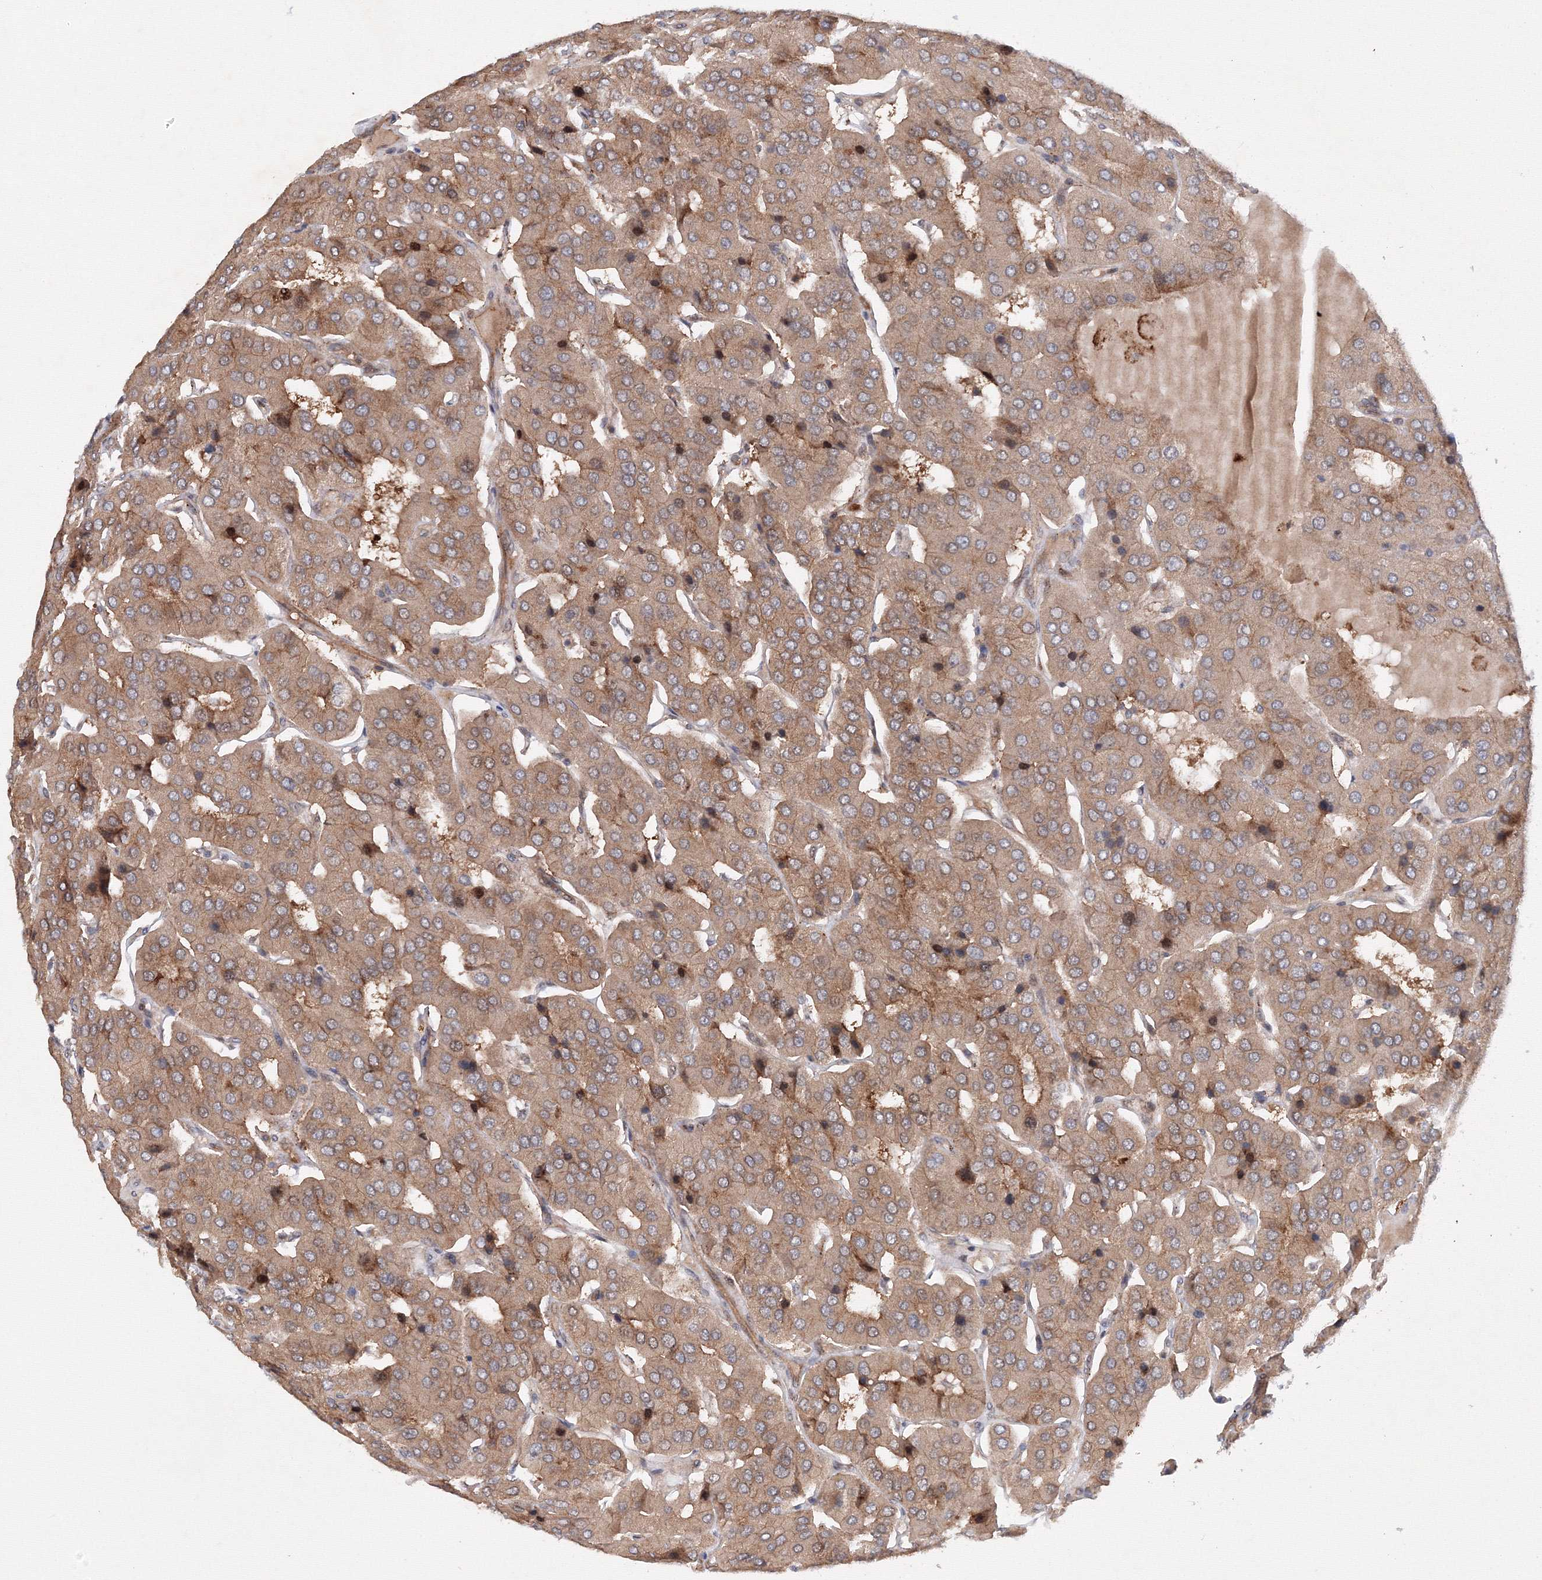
{"staining": {"intensity": "moderate", "quantity": ">75%", "location": "cytoplasmic/membranous"}, "tissue": "parathyroid gland", "cell_type": "Glandular cells", "image_type": "normal", "snomed": [{"axis": "morphology", "description": "Normal tissue, NOS"}, {"axis": "morphology", "description": "Adenoma, NOS"}, {"axis": "topography", "description": "Parathyroid gland"}], "caption": "A photomicrograph showing moderate cytoplasmic/membranous staining in approximately >75% of glandular cells in normal parathyroid gland, as visualized by brown immunohistochemical staining.", "gene": "DCTD", "patient": {"sex": "female", "age": 86}}